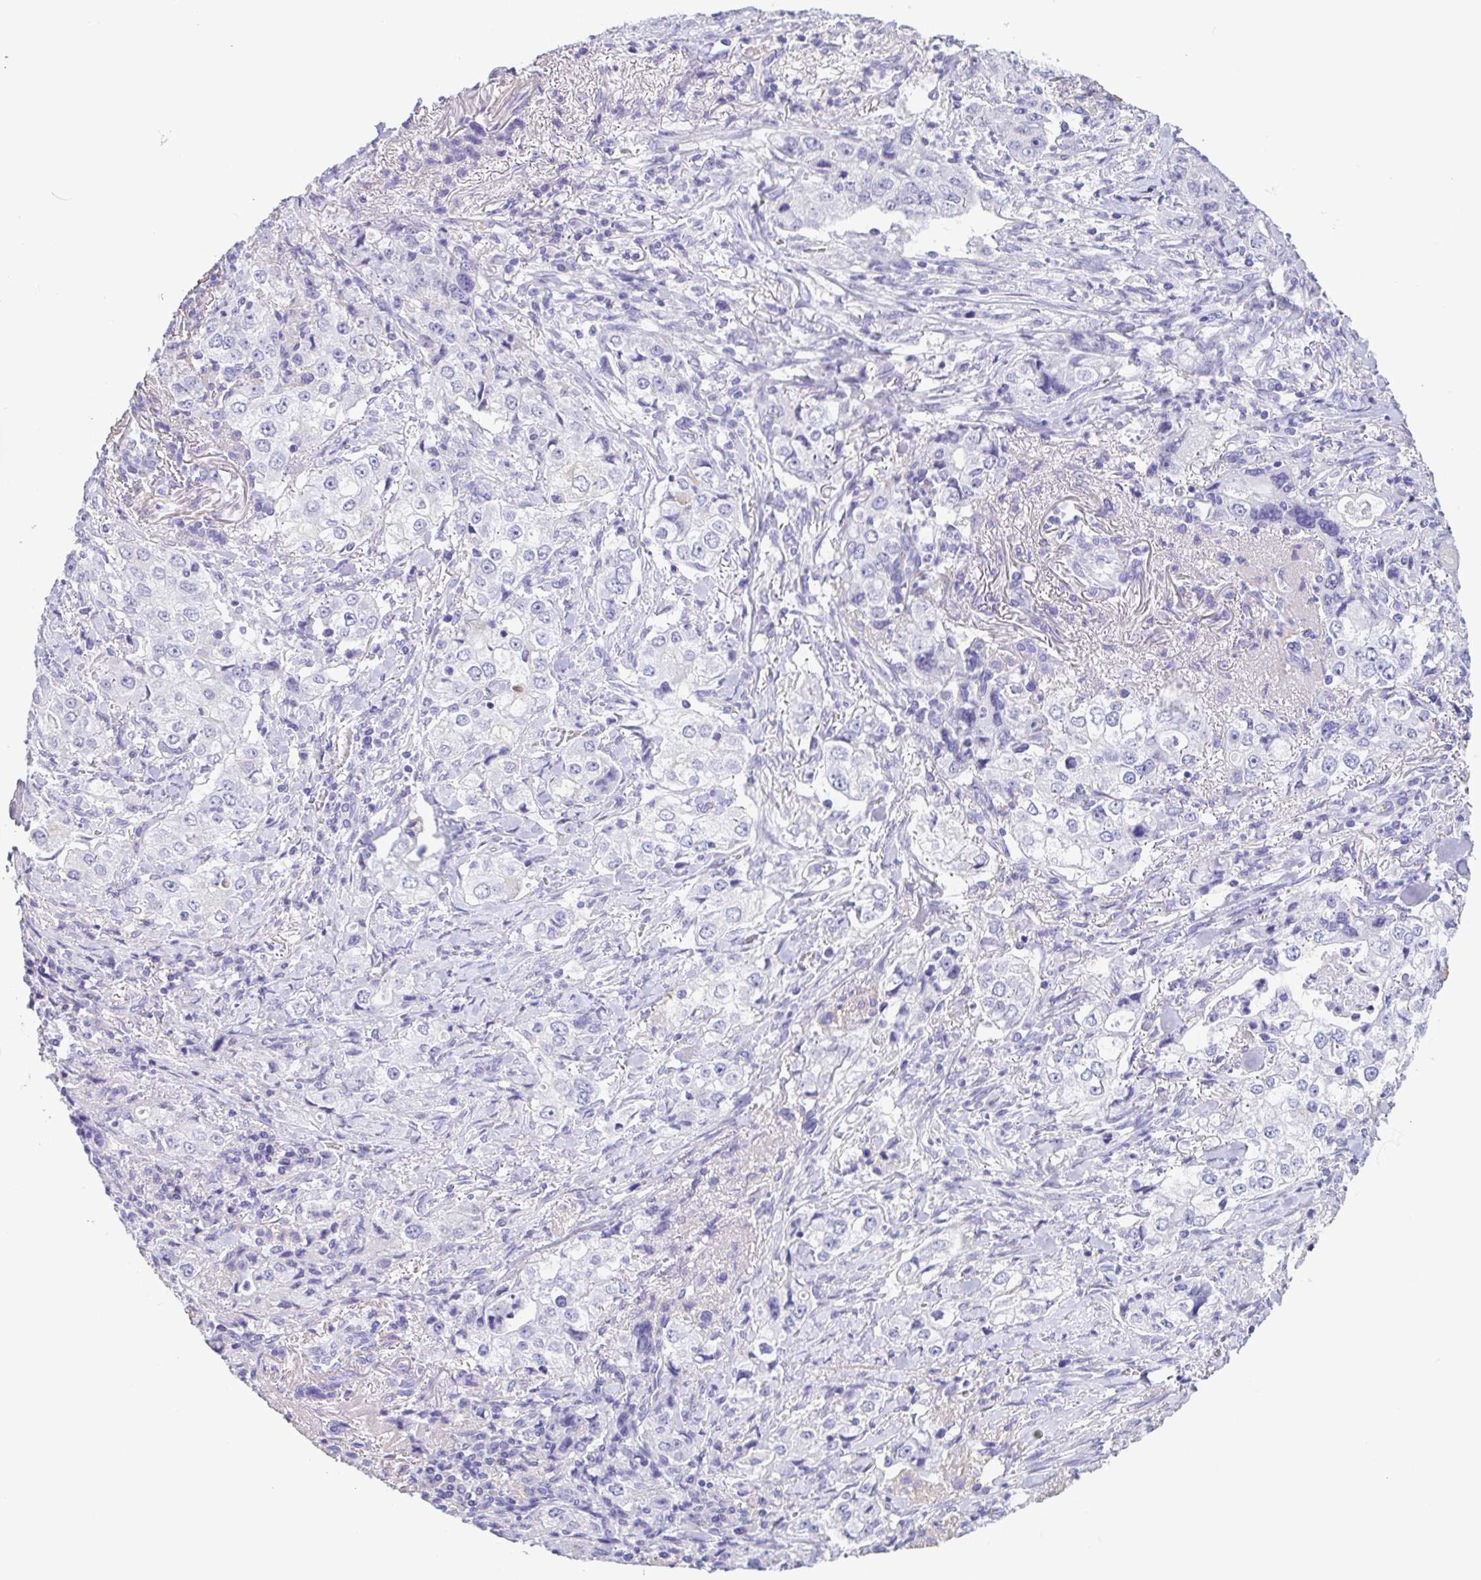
{"staining": {"intensity": "negative", "quantity": "none", "location": "none"}, "tissue": "stomach cancer", "cell_type": "Tumor cells", "image_type": "cancer", "snomed": [{"axis": "morphology", "description": "Adenocarcinoma, NOS"}, {"axis": "topography", "description": "Stomach, upper"}], "caption": "DAB (3,3'-diaminobenzidine) immunohistochemical staining of human stomach adenocarcinoma exhibits no significant staining in tumor cells.", "gene": "TREH", "patient": {"sex": "male", "age": 75}}